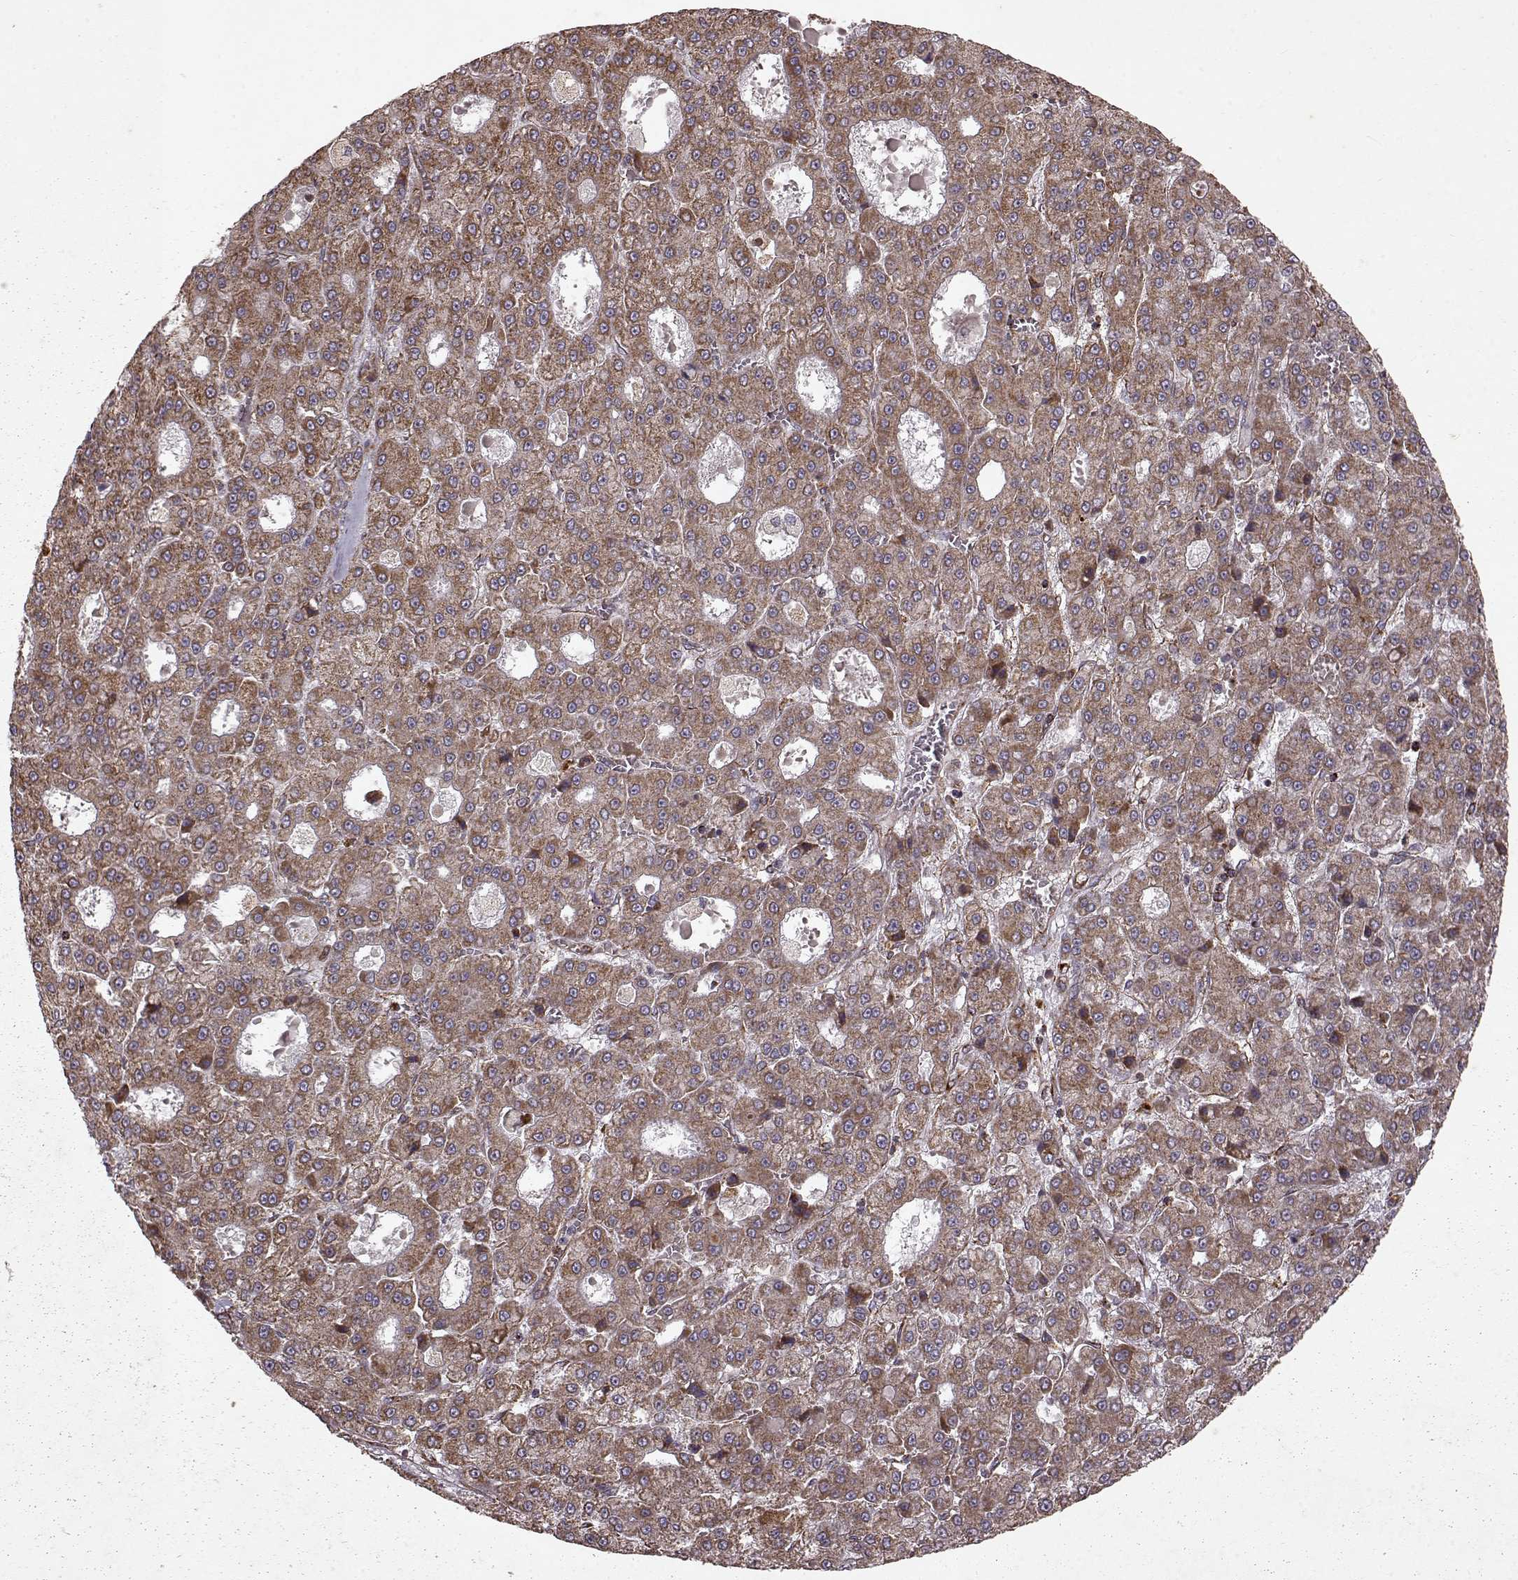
{"staining": {"intensity": "moderate", "quantity": ">75%", "location": "cytoplasmic/membranous"}, "tissue": "liver cancer", "cell_type": "Tumor cells", "image_type": "cancer", "snomed": [{"axis": "morphology", "description": "Carcinoma, Hepatocellular, NOS"}, {"axis": "topography", "description": "Liver"}], "caption": "Protein expression analysis of hepatocellular carcinoma (liver) exhibits moderate cytoplasmic/membranous positivity in about >75% of tumor cells. Nuclei are stained in blue.", "gene": "FXN", "patient": {"sex": "male", "age": 70}}